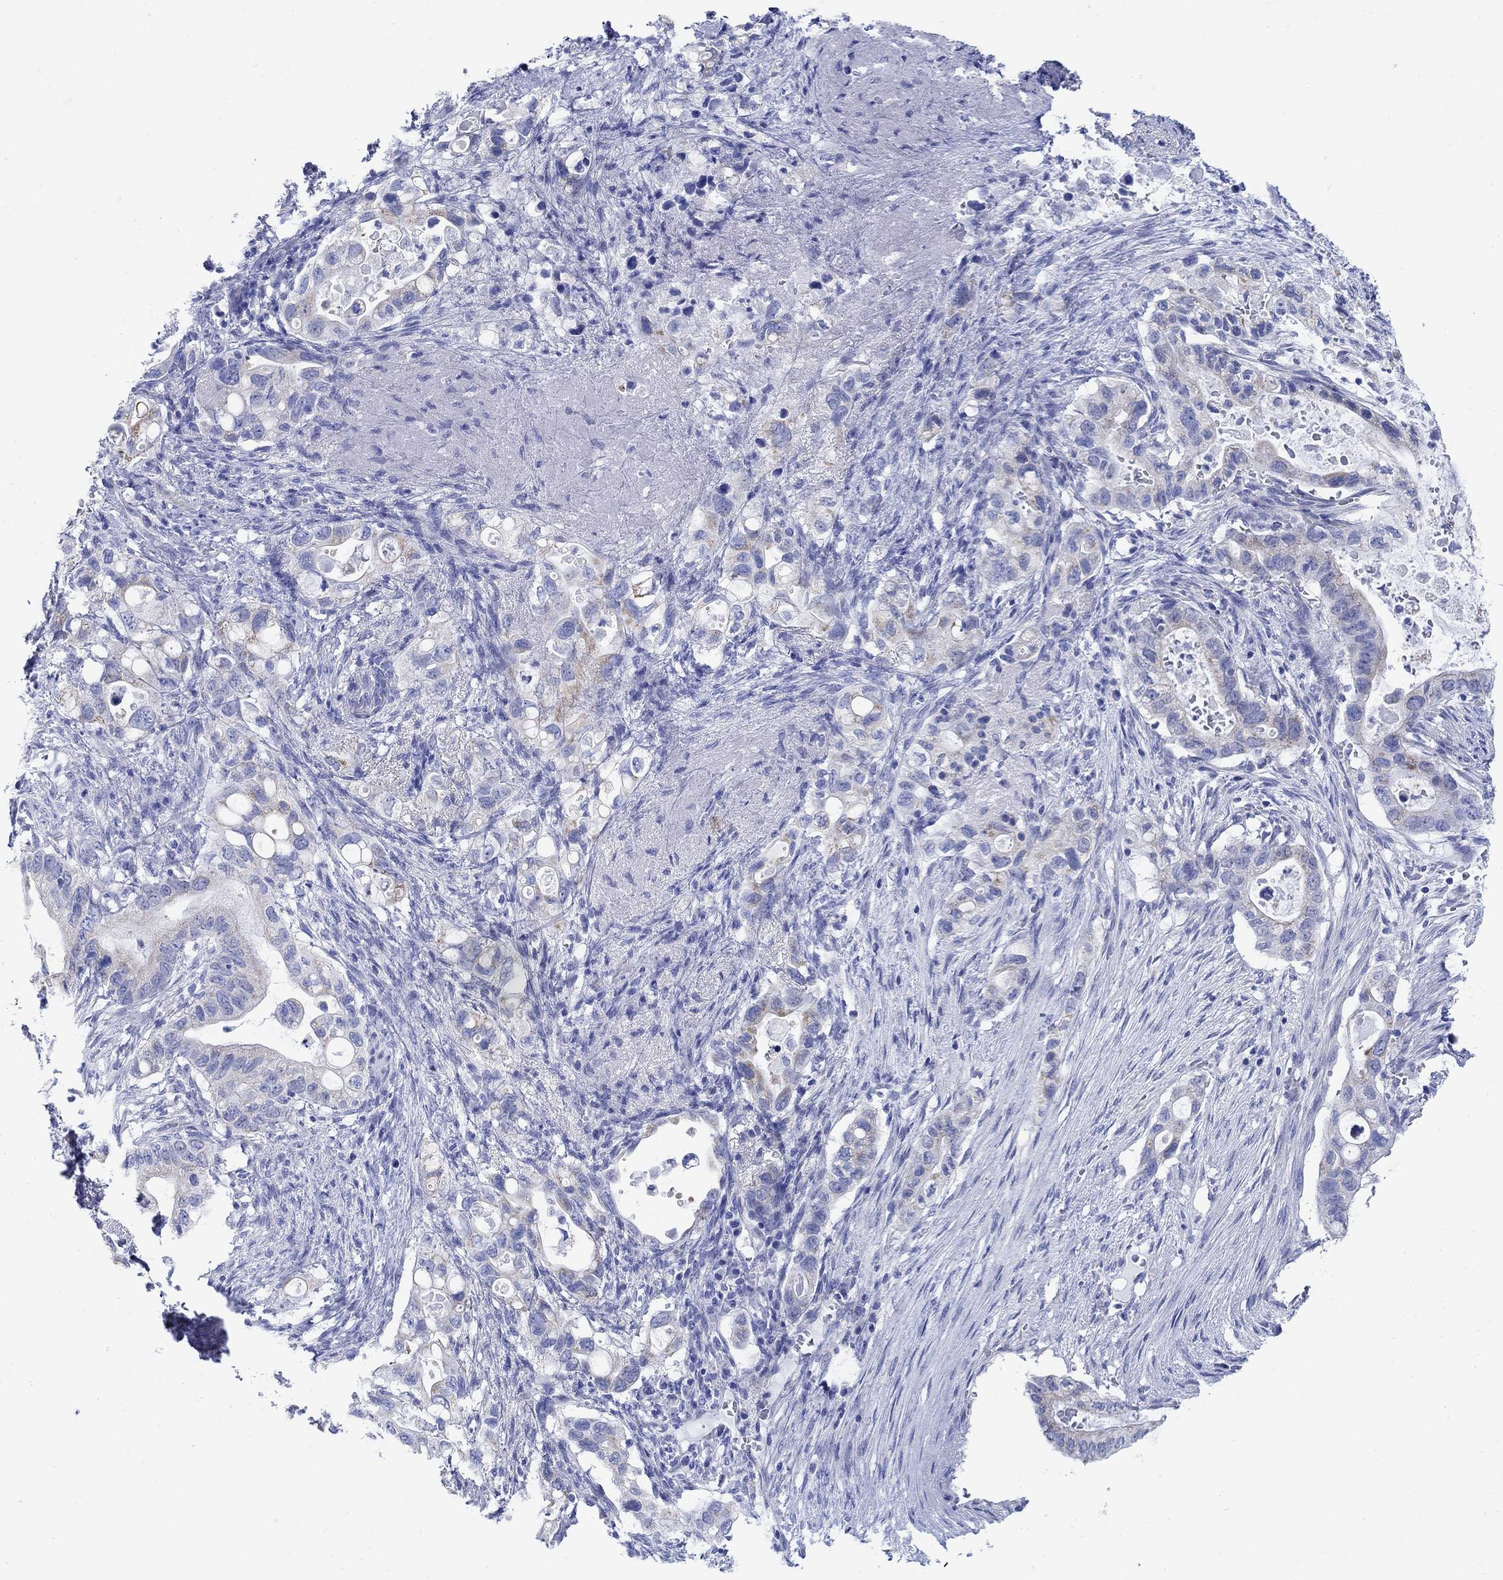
{"staining": {"intensity": "weak", "quantity": "<25%", "location": "cytoplasmic/membranous"}, "tissue": "pancreatic cancer", "cell_type": "Tumor cells", "image_type": "cancer", "snomed": [{"axis": "morphology", "description": "Adenocarcinoma, NOS"}, {"axis": "topography", "description": "Pancreas"}], "caption": "Pancreatic adenocarcinoma was stained to show a protein in brown. There is no significant staining in tumor cells. (DAB (3,3'-diaminobenzidine) IHC, high magnification).", "gene": "ZDHHC14", "patient": {"sex": "female", "age": 72}}